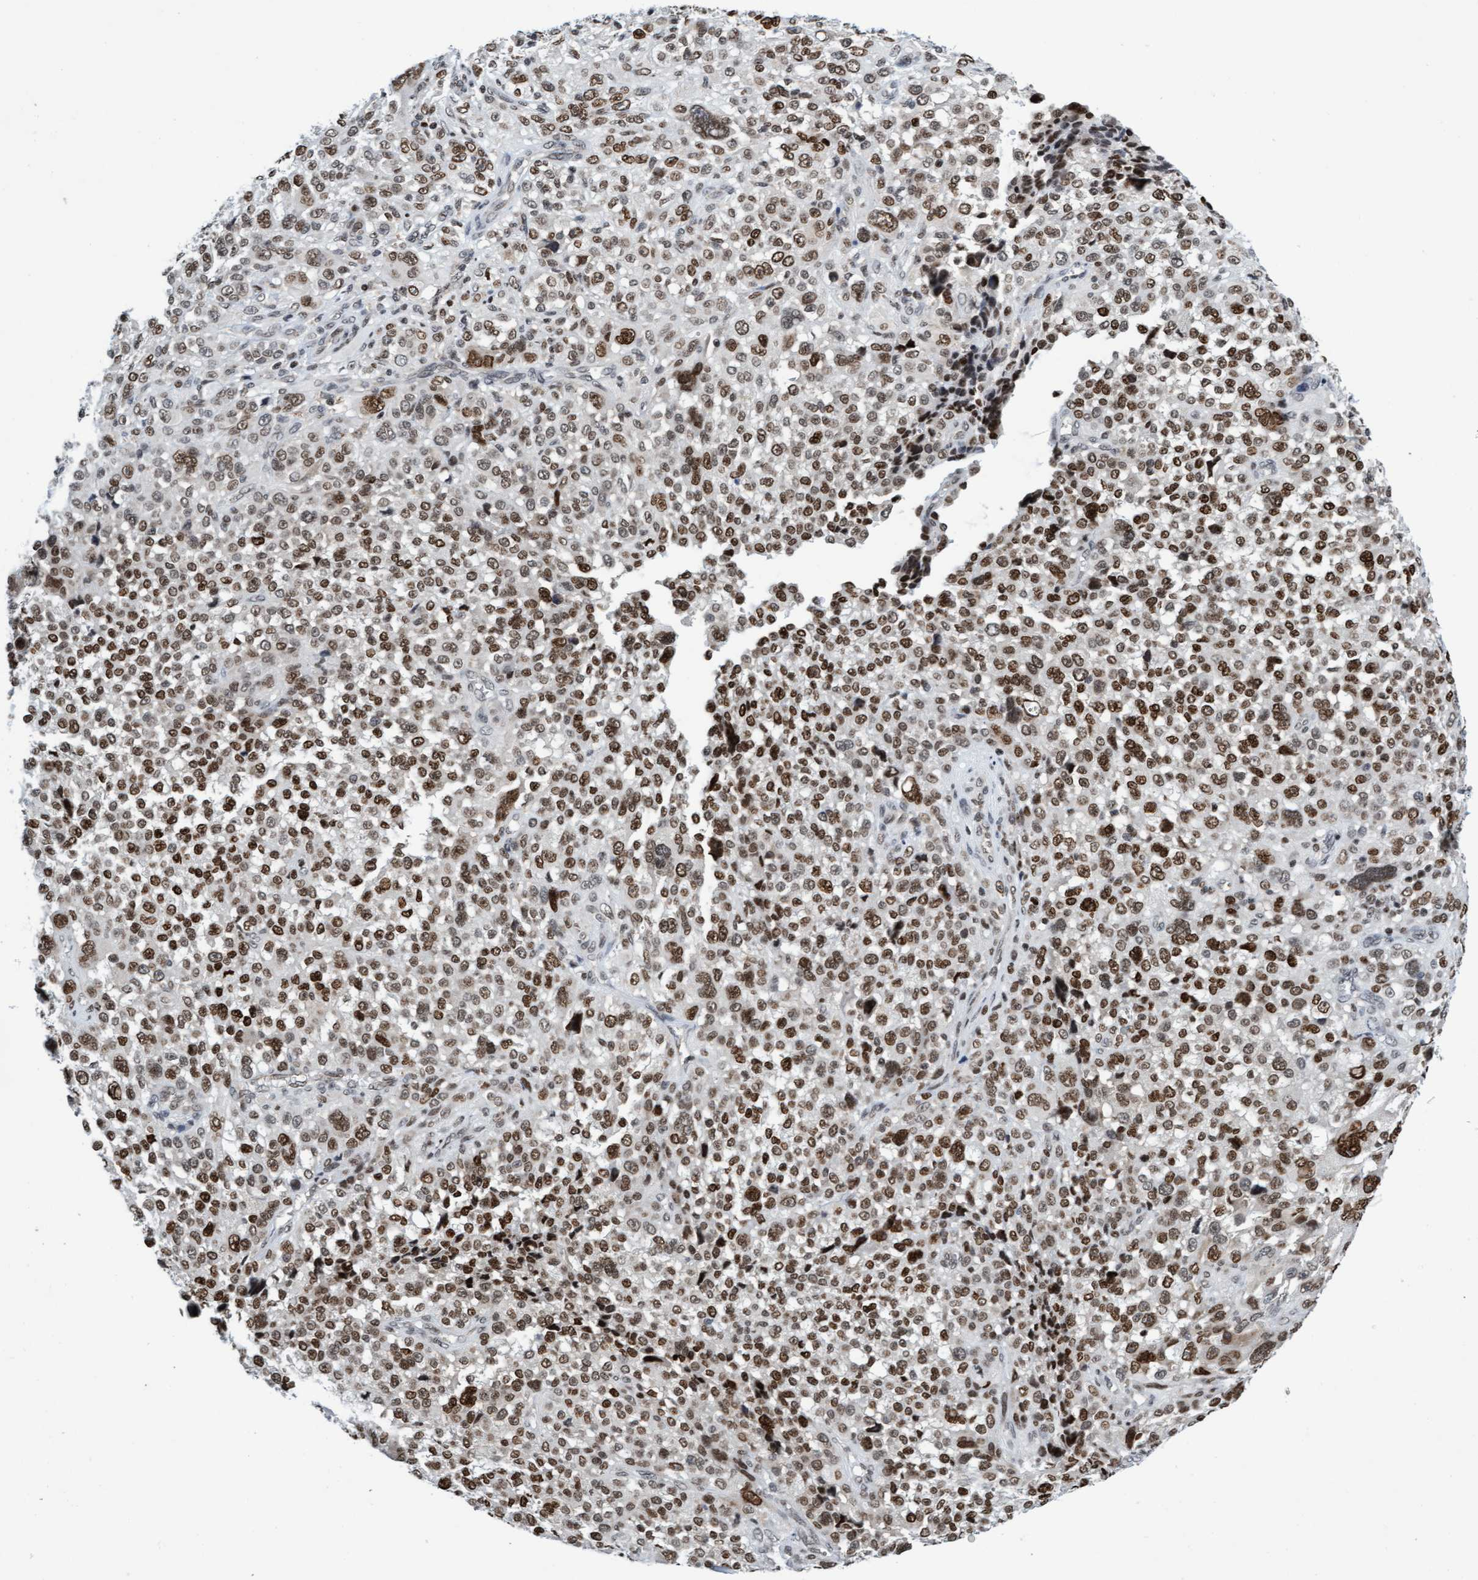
{"staining": {"intensity": "moderate", "quantity": ">75%", "location": "nuclear"}, "tissue": "melanoma", "cell_type": "Tumor cells", "image_type": "cancer", "snomed": [{"axis": "morphology", "description": "Malignant melanoma, NOS"}, {"axis": "topography", "description": "Skin"}], "caption": "High-power microscopy captured an immunohistochemistry image of melanoma, revealing moderate nuclear staining in about >75% of tumor cells. The staining was performed using DAB (3,3'-diaminobenzidine), with brown indicating positive protein expression. Nuclei are stained blue with hematoxylin.", "gene": "GLRX2", "patient": {"sex": "female", "age": 55}}